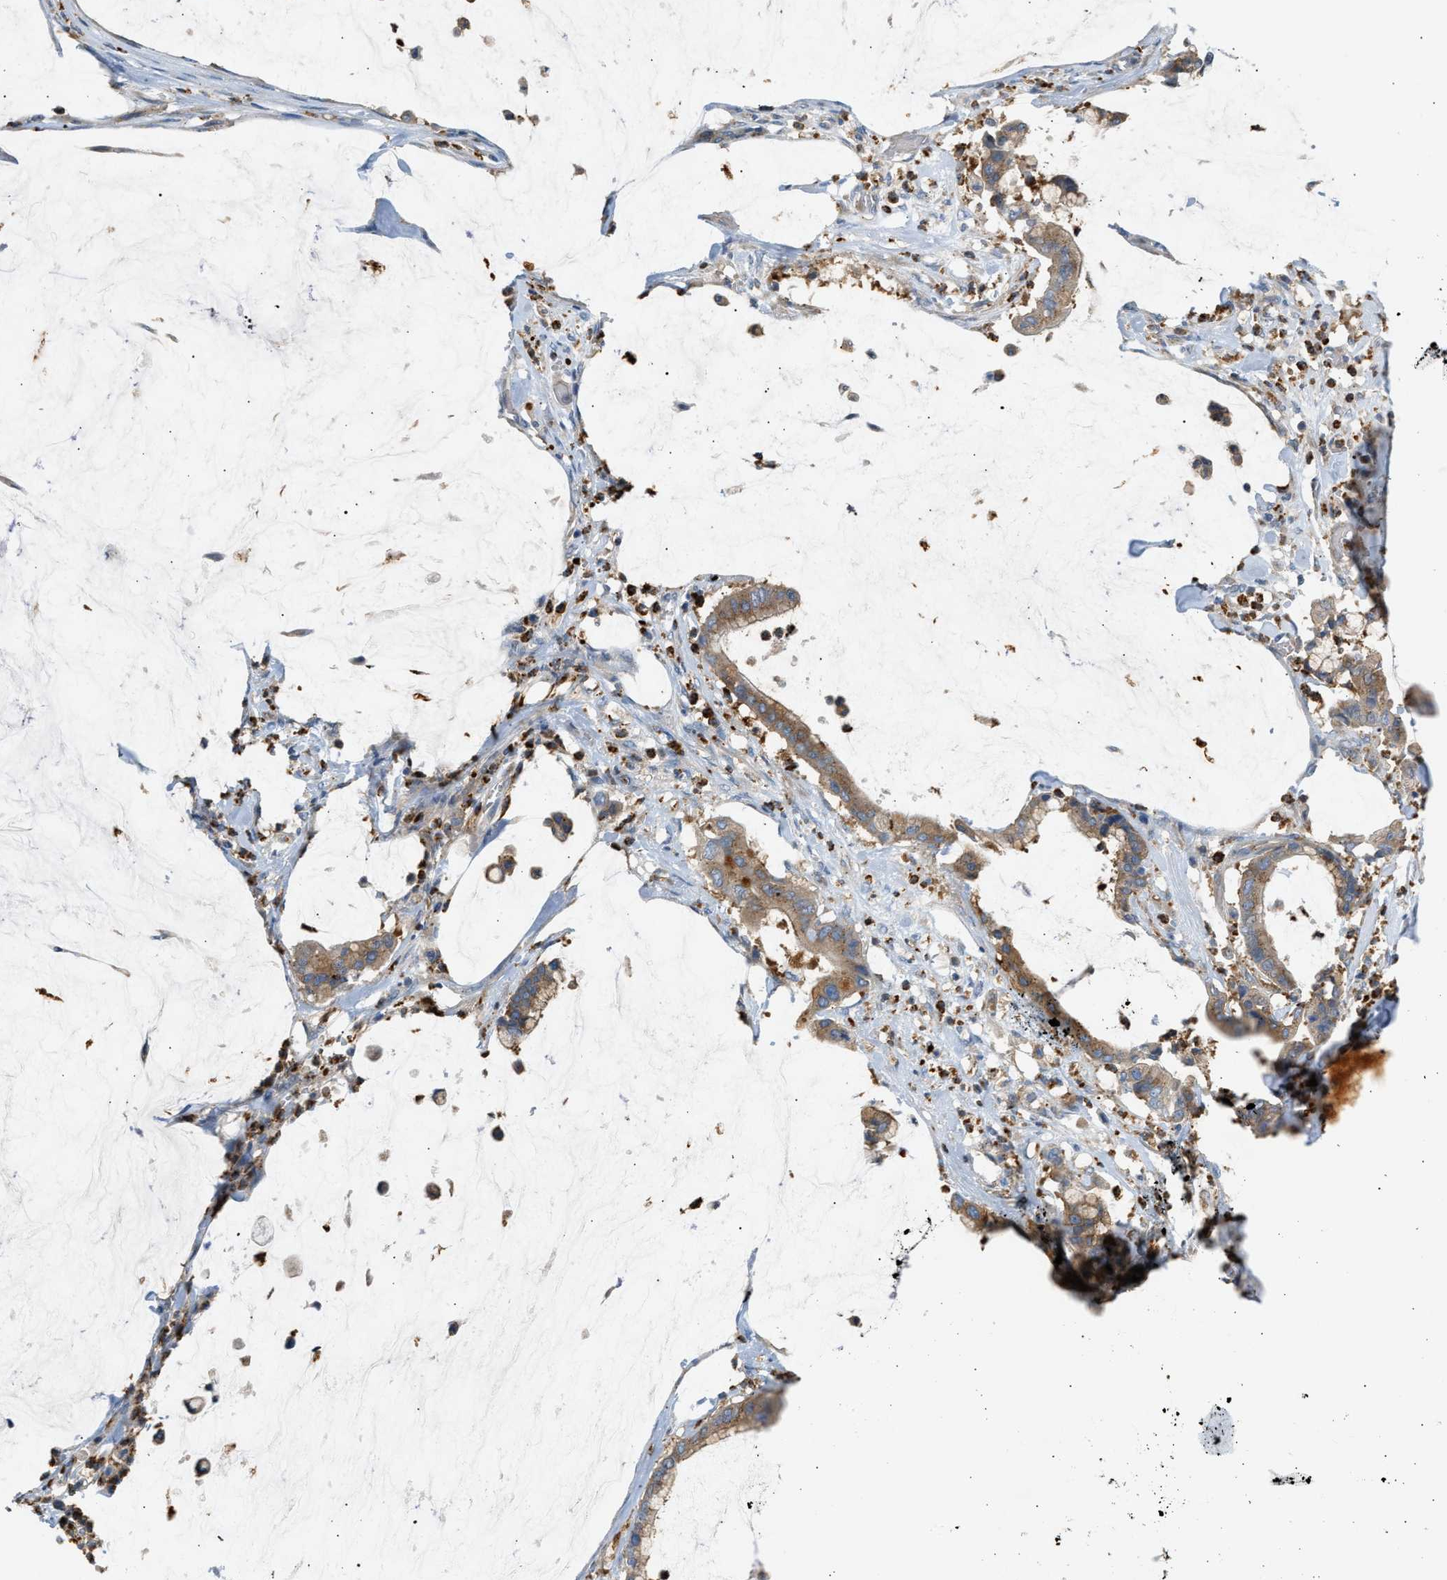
{"staining": {"intensity": "moderate", "quantity": ">75%", "location": "cytoplasmic/membranous"}, "tissue": "pancreatic cancer", "cell_type": "Tumor cells", "image_type": "cancer", "snomed": [{"axis": "morphology", "description": "Adenocarcinoma, NOS"}, {"axis": "topography", "description": "Pancreas"}], "caption": "Moderate cytoplasmic/membranous positivity for a protein is seen in approximately >75% of tumor cells of pancreatic cancer using immunohistochemistry (IHC).", "gene": "TRIM50", "patient": {"sex": "male", "age": 41}}